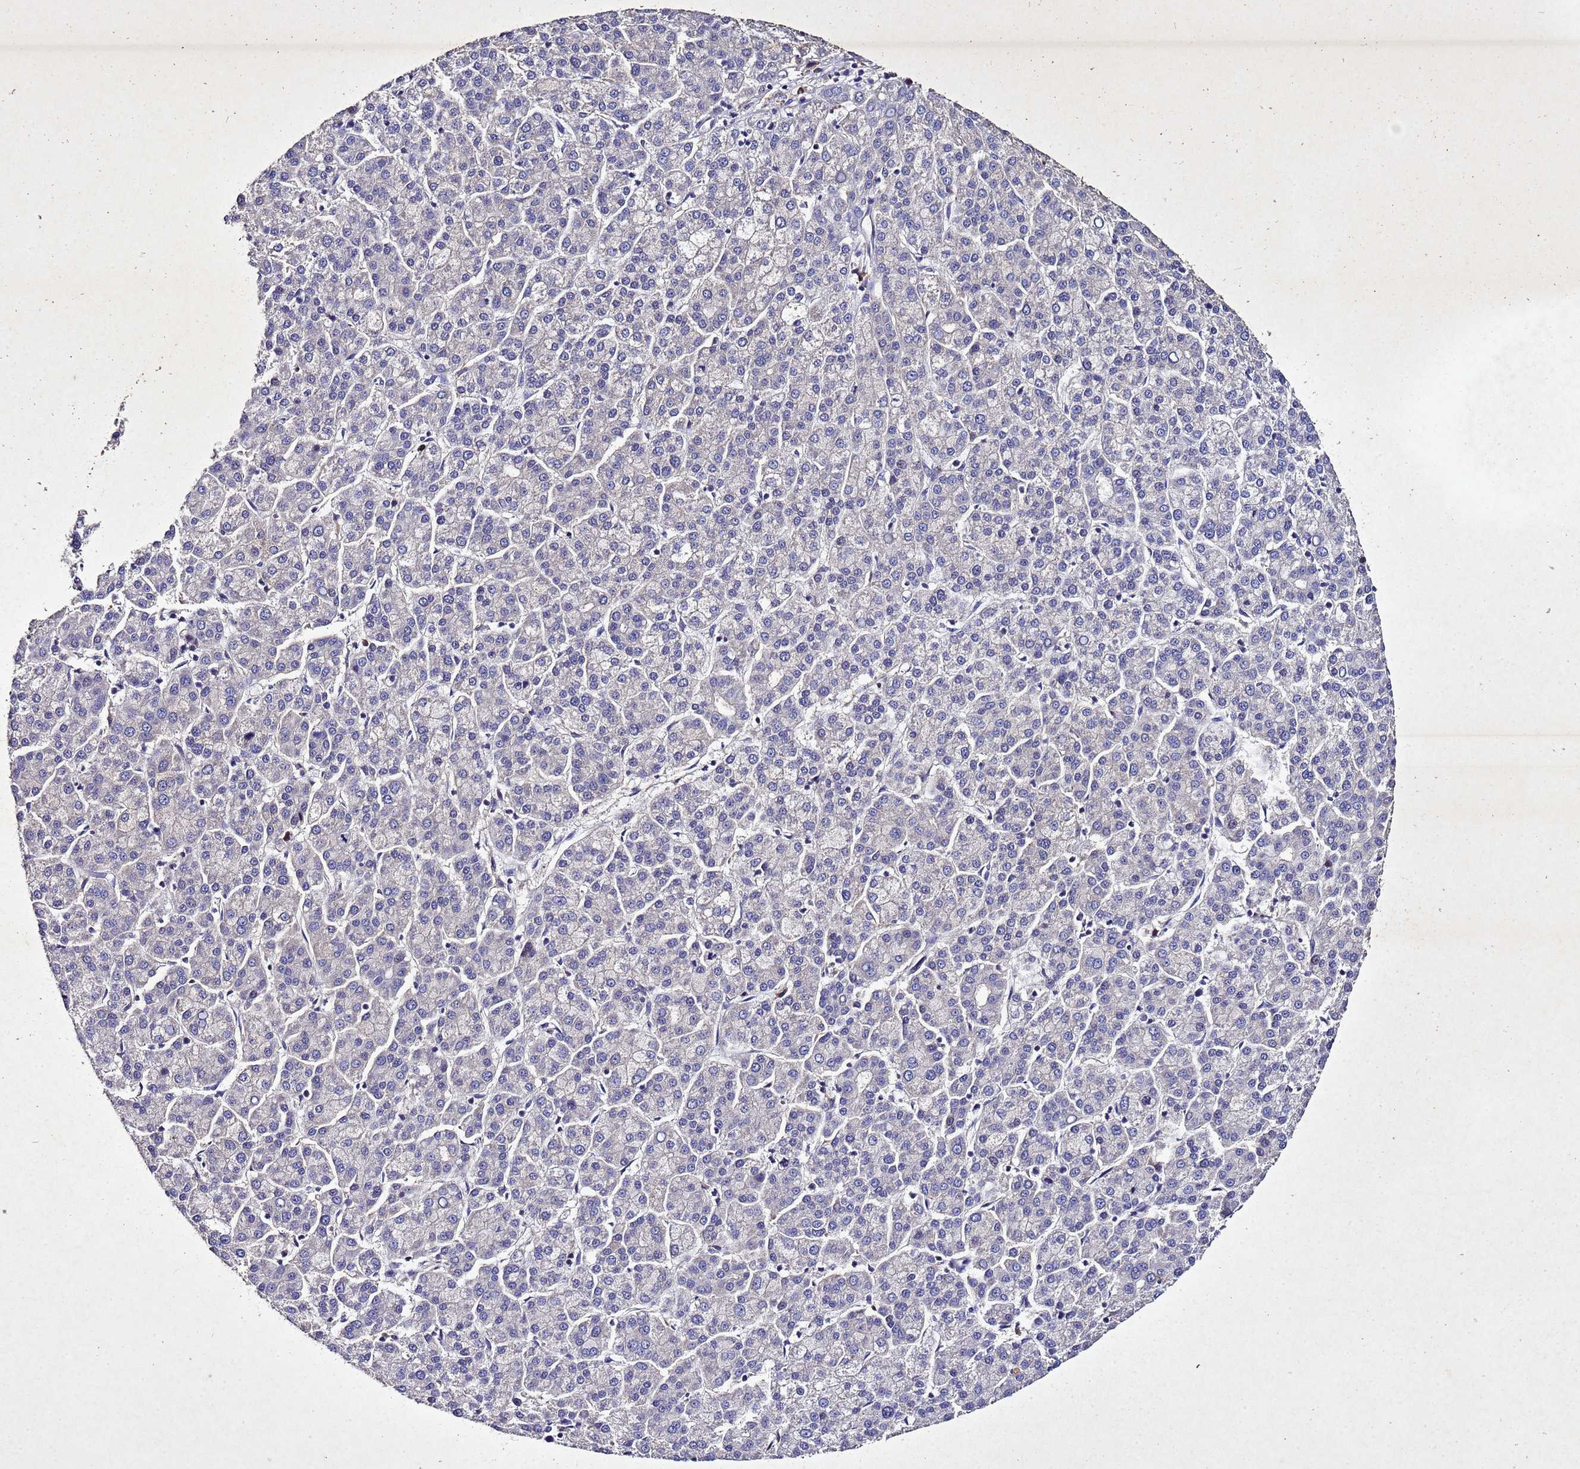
{"staining": {"intensity": "negative", "quantity": "none", "location": "none"}, "tissue": "liver cancer", "cell_type": "Tumor cells", "image_type": "cancer", "snomed": [{"axis": "morphology", "description": "Carcinoma, Hepatocellular, NOS"}, {"axis": "topography", "description": "Liver"}], "caption": "Tumor cells show no significant protein expression in hepatocellular carcinoma (liver). The staining was performed using DAB to visualize the protein expression in brown, while the nuclei were stained in blue with hematoxylin (Magnification: 20x).", "gene": "SV2B", "patient": {"sex": "female", "age": 58}}